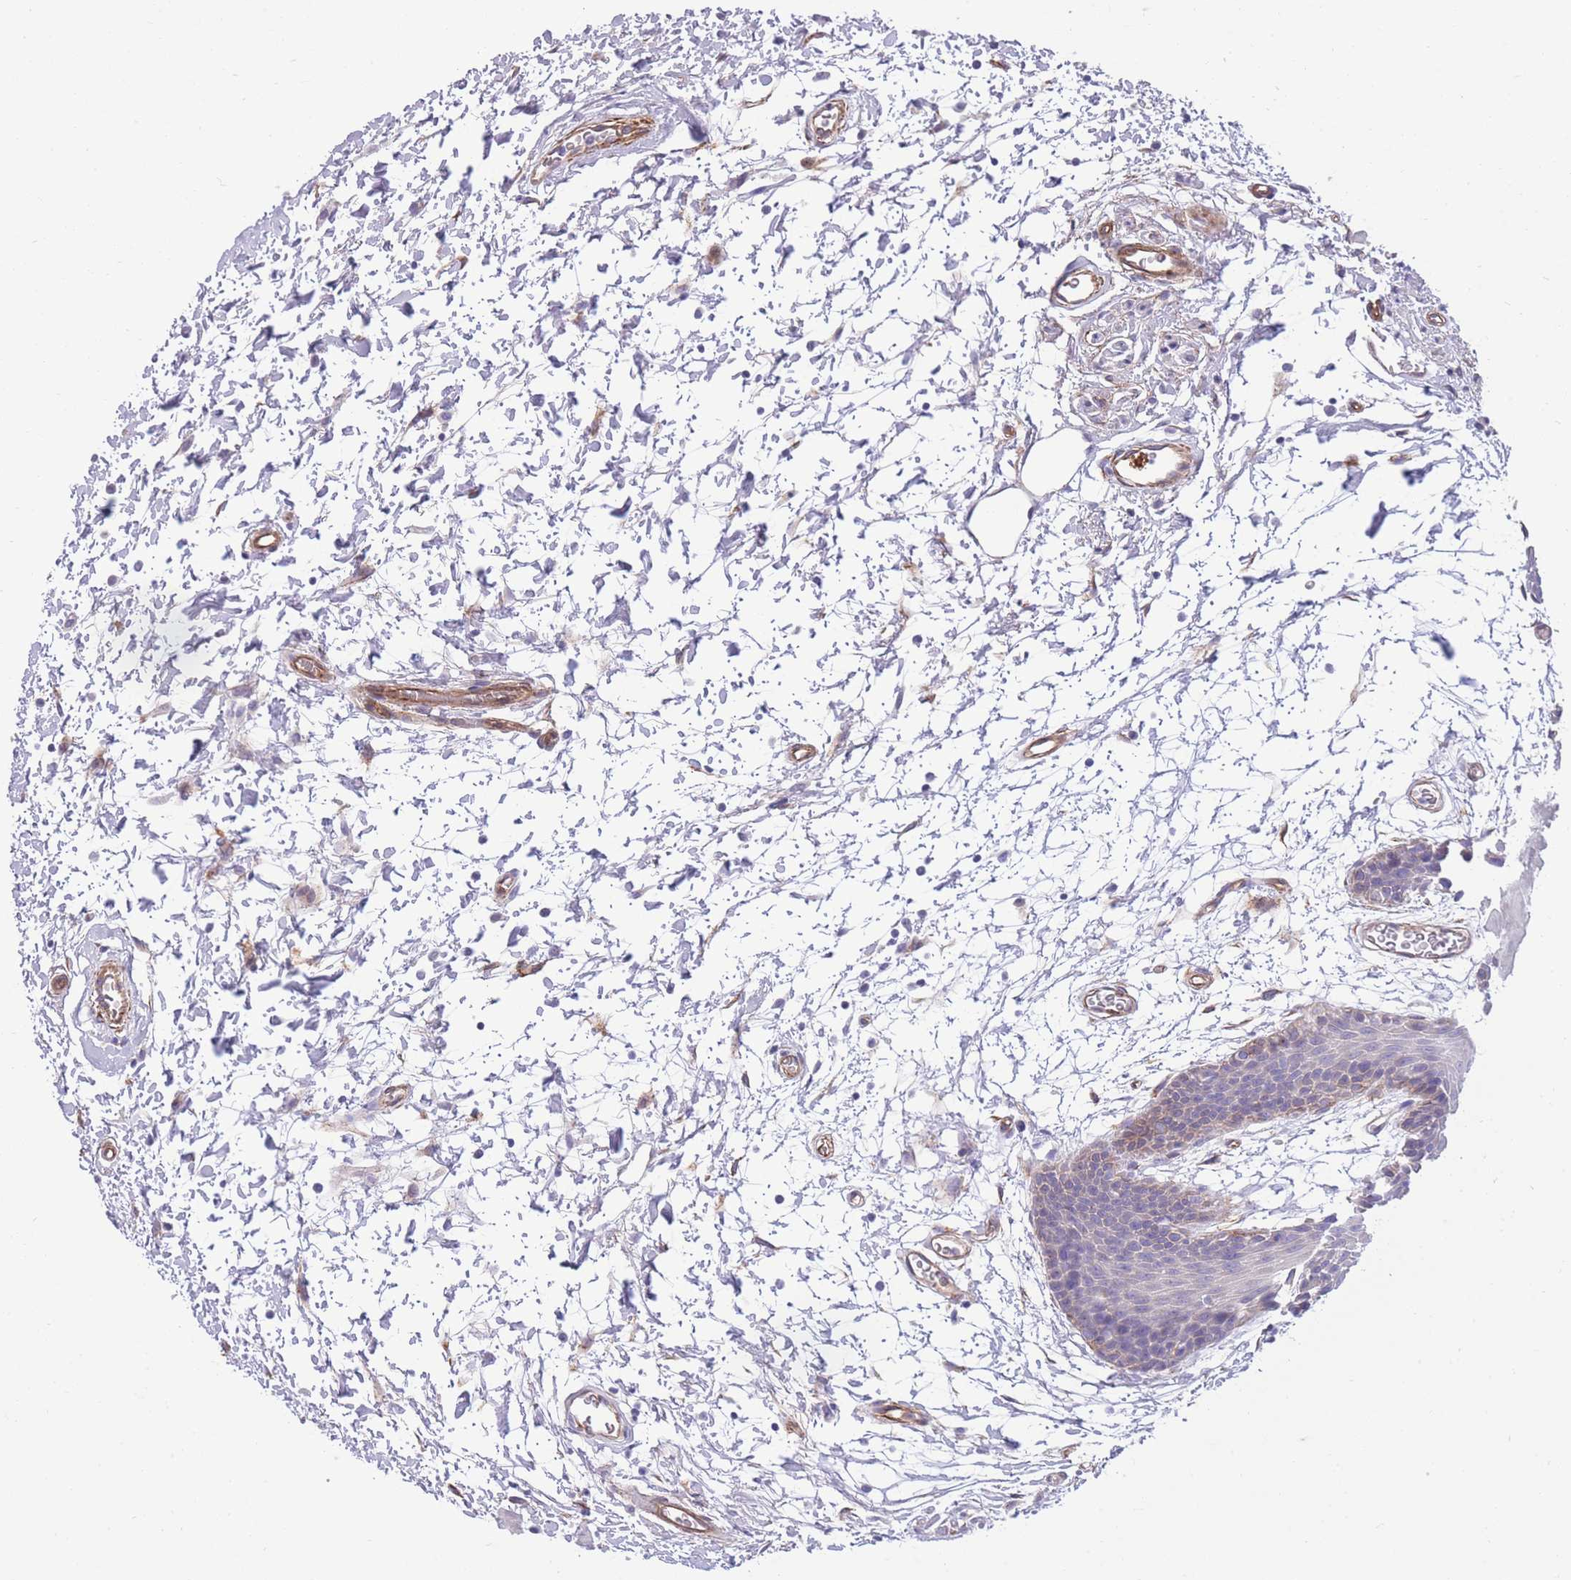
{"staining": {"intensity": "weak", "quantity": "<25%", "location": "cytoplasmic/membranous"}, "tissue": "oral mucosa", "cell_type": "Squamous epithelial cells", "image_type": "normal", "snomed": [{"axis": "morphology", "description": "Normal tissue, NOS"}, {"axis": "topography", "description": "Skeletal muscle"}, {"axis": "topography", "description": "Oral tissue"}, {"axis": "topography", "description": "Salivary gland"}, {"axis": "topography", "description": "Peripheral nerve tissue"}], "caption": "Protein analysis of normal oral mucosa exhibits no significant expression in squamous epithelial cells. Nuclei are stained in blue.", "gene": "RGS11", "patient": {"sex": "male", "age": 54}}